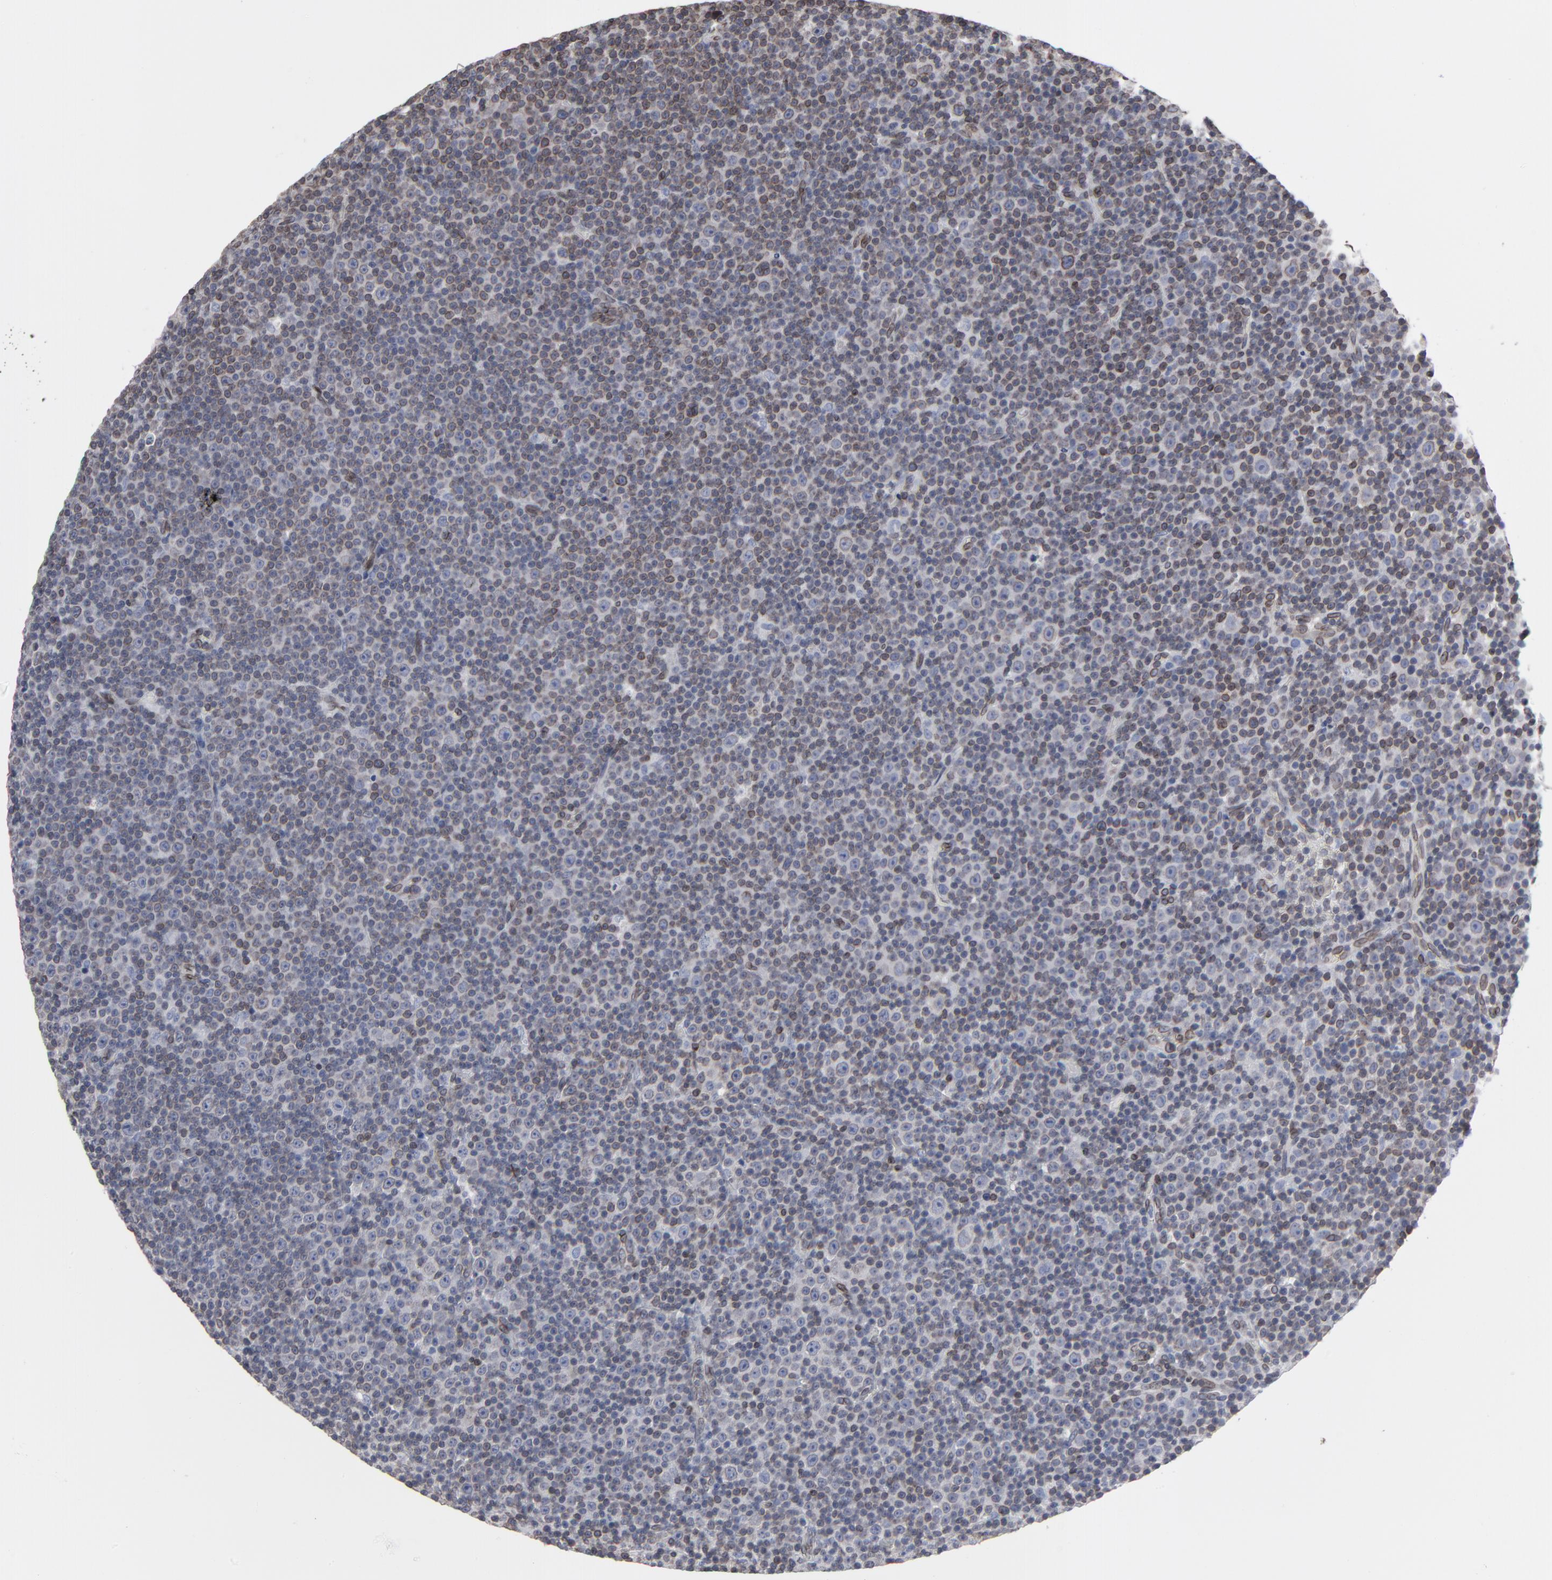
{"staining": {"intensity": "weak", "quantity": "25%-75%", "location": "cytoplasmic/membranous,nuclear"}, "tissue": "lymphoma", "cell_type": "Tumor cells", "image_type": "cancer", "snomed": [{"axis": "morphology", "description": "Malignant lymphoma, non-Hodgkin's type, Low grade"}, {"axis": "topography", "description": "Lymph node"}], "caption": "Immunohistochemistry (IHC) image of neoplastic tissue: lymphoma stained using immunohistochemistry (IHC) shows low levels of weak protein expression localized specifically in the cytoplasmic/membranous and nuclear of tumor cells, appearing as a cytoplasmic/membranous and nuclear brown color.", "gene": "SYNE2", "patient": {"sex": "female", "age": 67}}